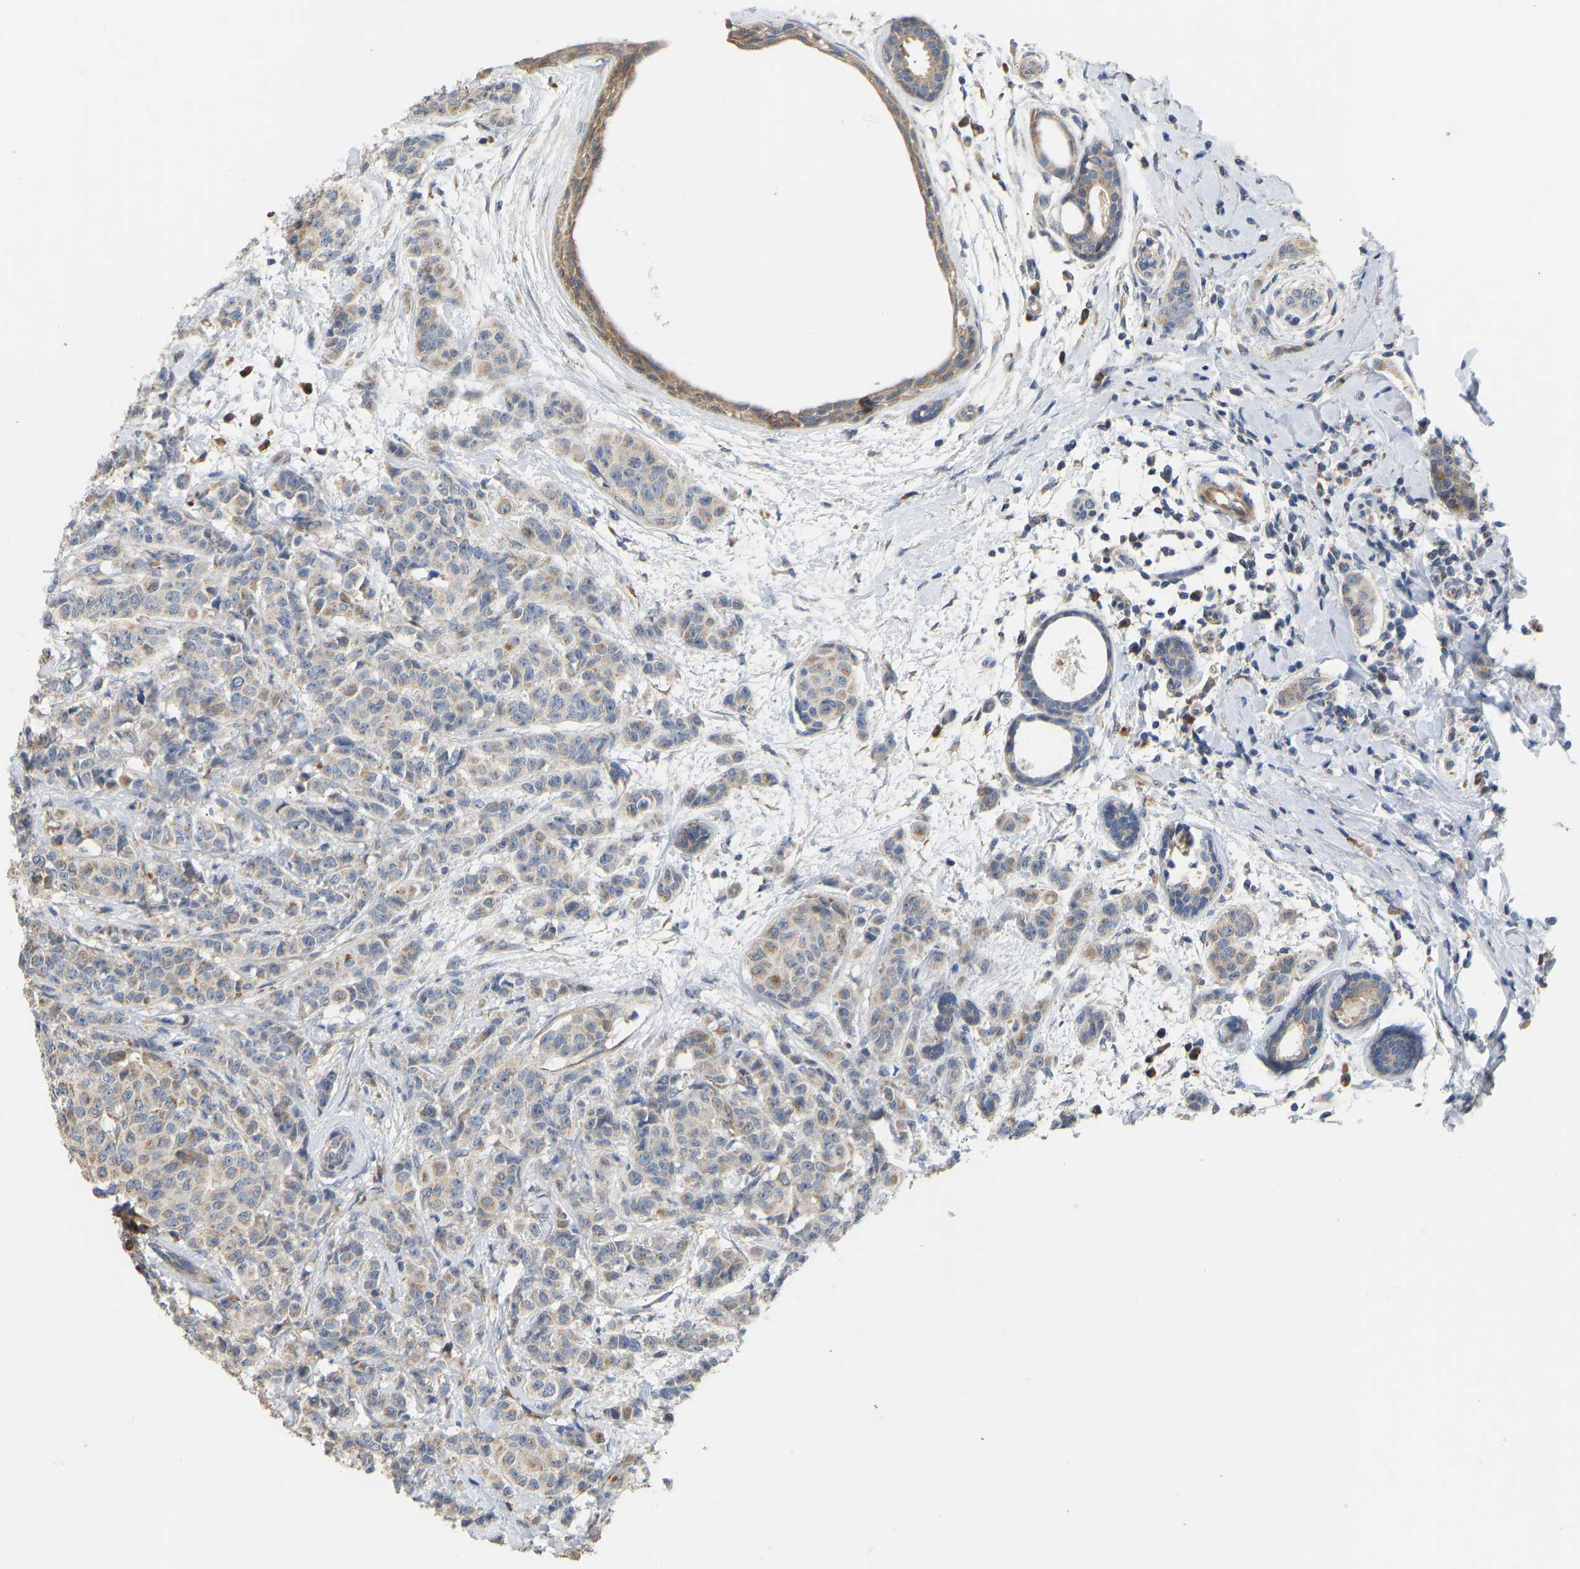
{"staining": {"intensity": "weak", "quantity": ">75%", "location": "cytoplasmic/membranous"}, "tissue": "breast cancer", "cell_type": "Tumor cells", "image_type": "cancer", "snomed": [{"axis": "morphology", "description": "Normal tissue, NOS"}, {"axis": "morphology", "description": "Duct carcinoma"}, {"axis": "topography", "description": "Breast"}], "caption": "Immunohistochemistry of human breast intraductal carcinoma exhibits low levels of weak cytoplasmic/membranous positivity in about >75% of tumor cells. (Stains: DAB in brown, nuclei in blue, Microscopy: brightfield microscopy at high magnification).", "gene": "HACD2", "patient": {"sex": "female", "age": 40}}